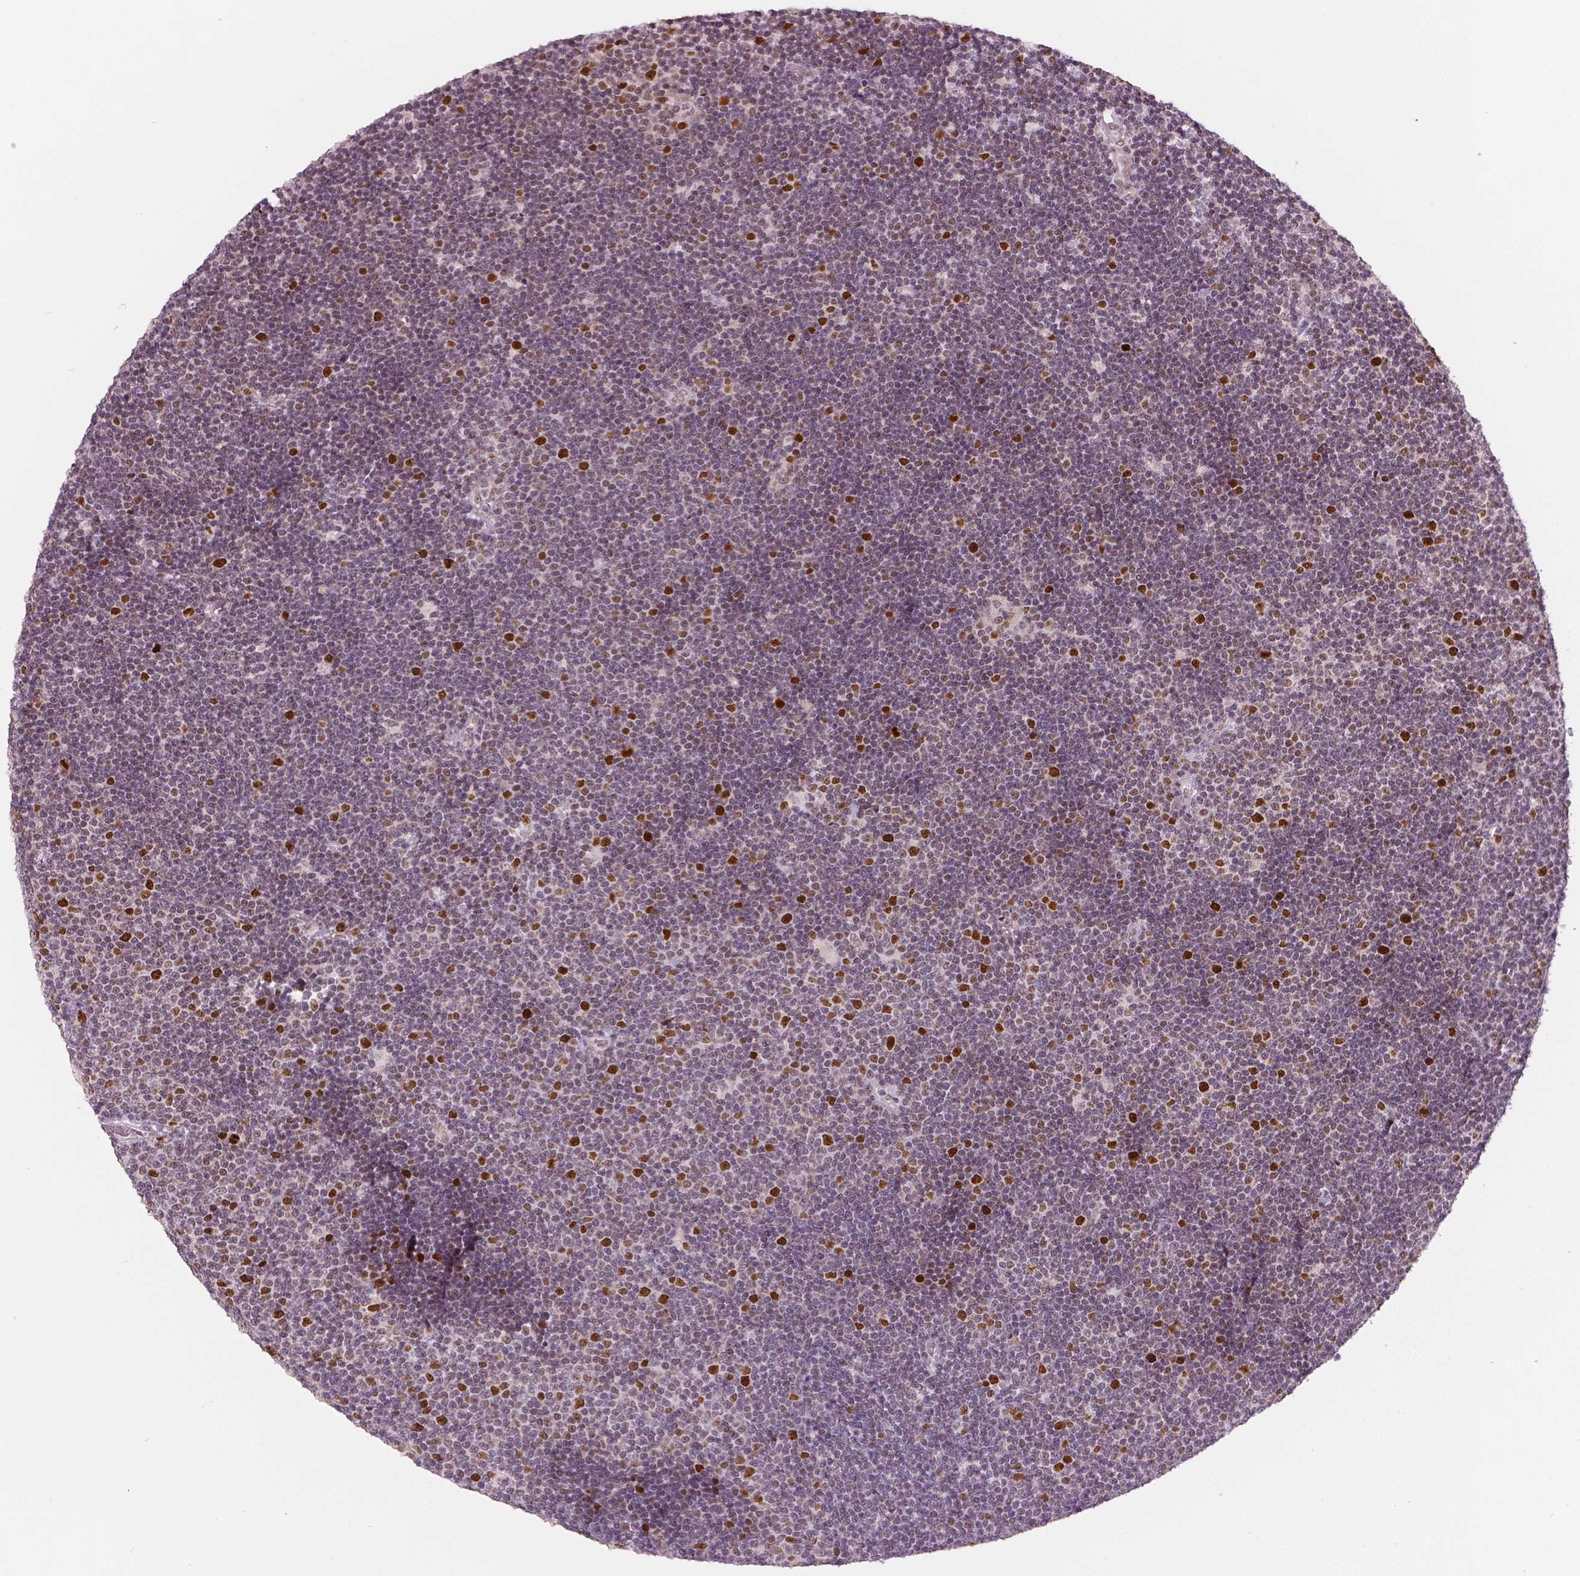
{"staining": {"intensity": "strong", "quantity": "<25%", "location": "nuclear"}, "tissue": "lymphoma", "cell_type": "Tumor cells", "image_type": "cancer", "snomed": [{"axis": "morphology", "description": "Malignant lymphoma, non-Hodgkin's type, Low grade"}, {"axis": "topography", "description": "Brain"}], "caption": "Human malignant lymphoma, non-Hodgkin's type (low-grade) stained with a brown dye demonstrates strong nuclear positive expression in about <25% of tumor cells.", "gene": "NSD2", "patient": {"sex": "female", "age": 66}}